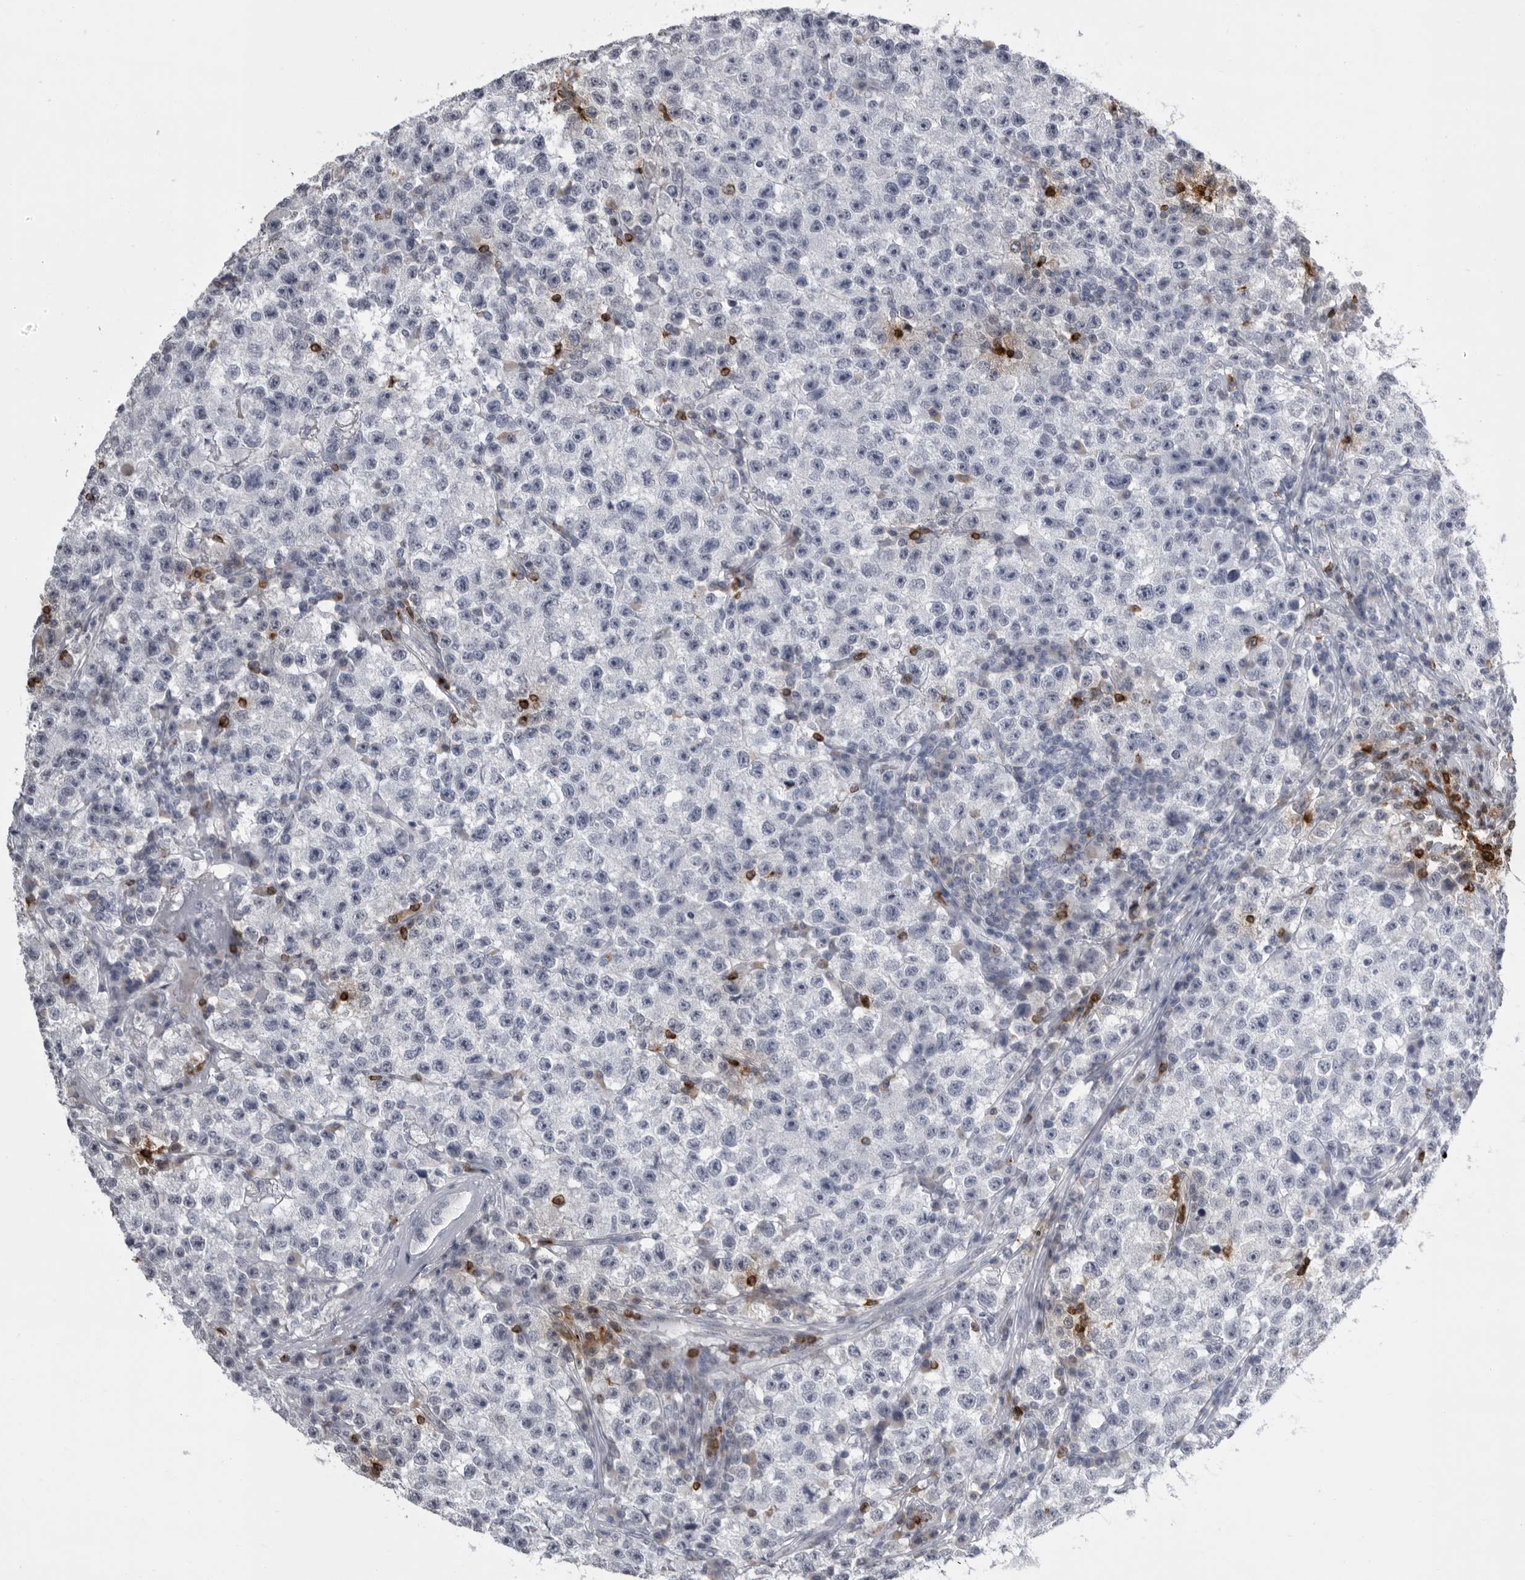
{"staining": {"intensity": "negative", "quantity": "none", "location": "none"}, "tissue": "testis cancer", "cell_type": "Tumor cells", "image_type": "cancer", "snomed": [{"axis": "morphology", "description": "Seminoma, NOS"}, {"axis": "topography", "description": "Testis"}], "caption": "Tumor cells show no significant positivity in testis cancer (seminoma). (DAB immunohistochemistry (IHC) visualized using brightfield microscopy, high magnification).", "gene": "GNLY", "patient": {"sex": "male", "age": 22}}